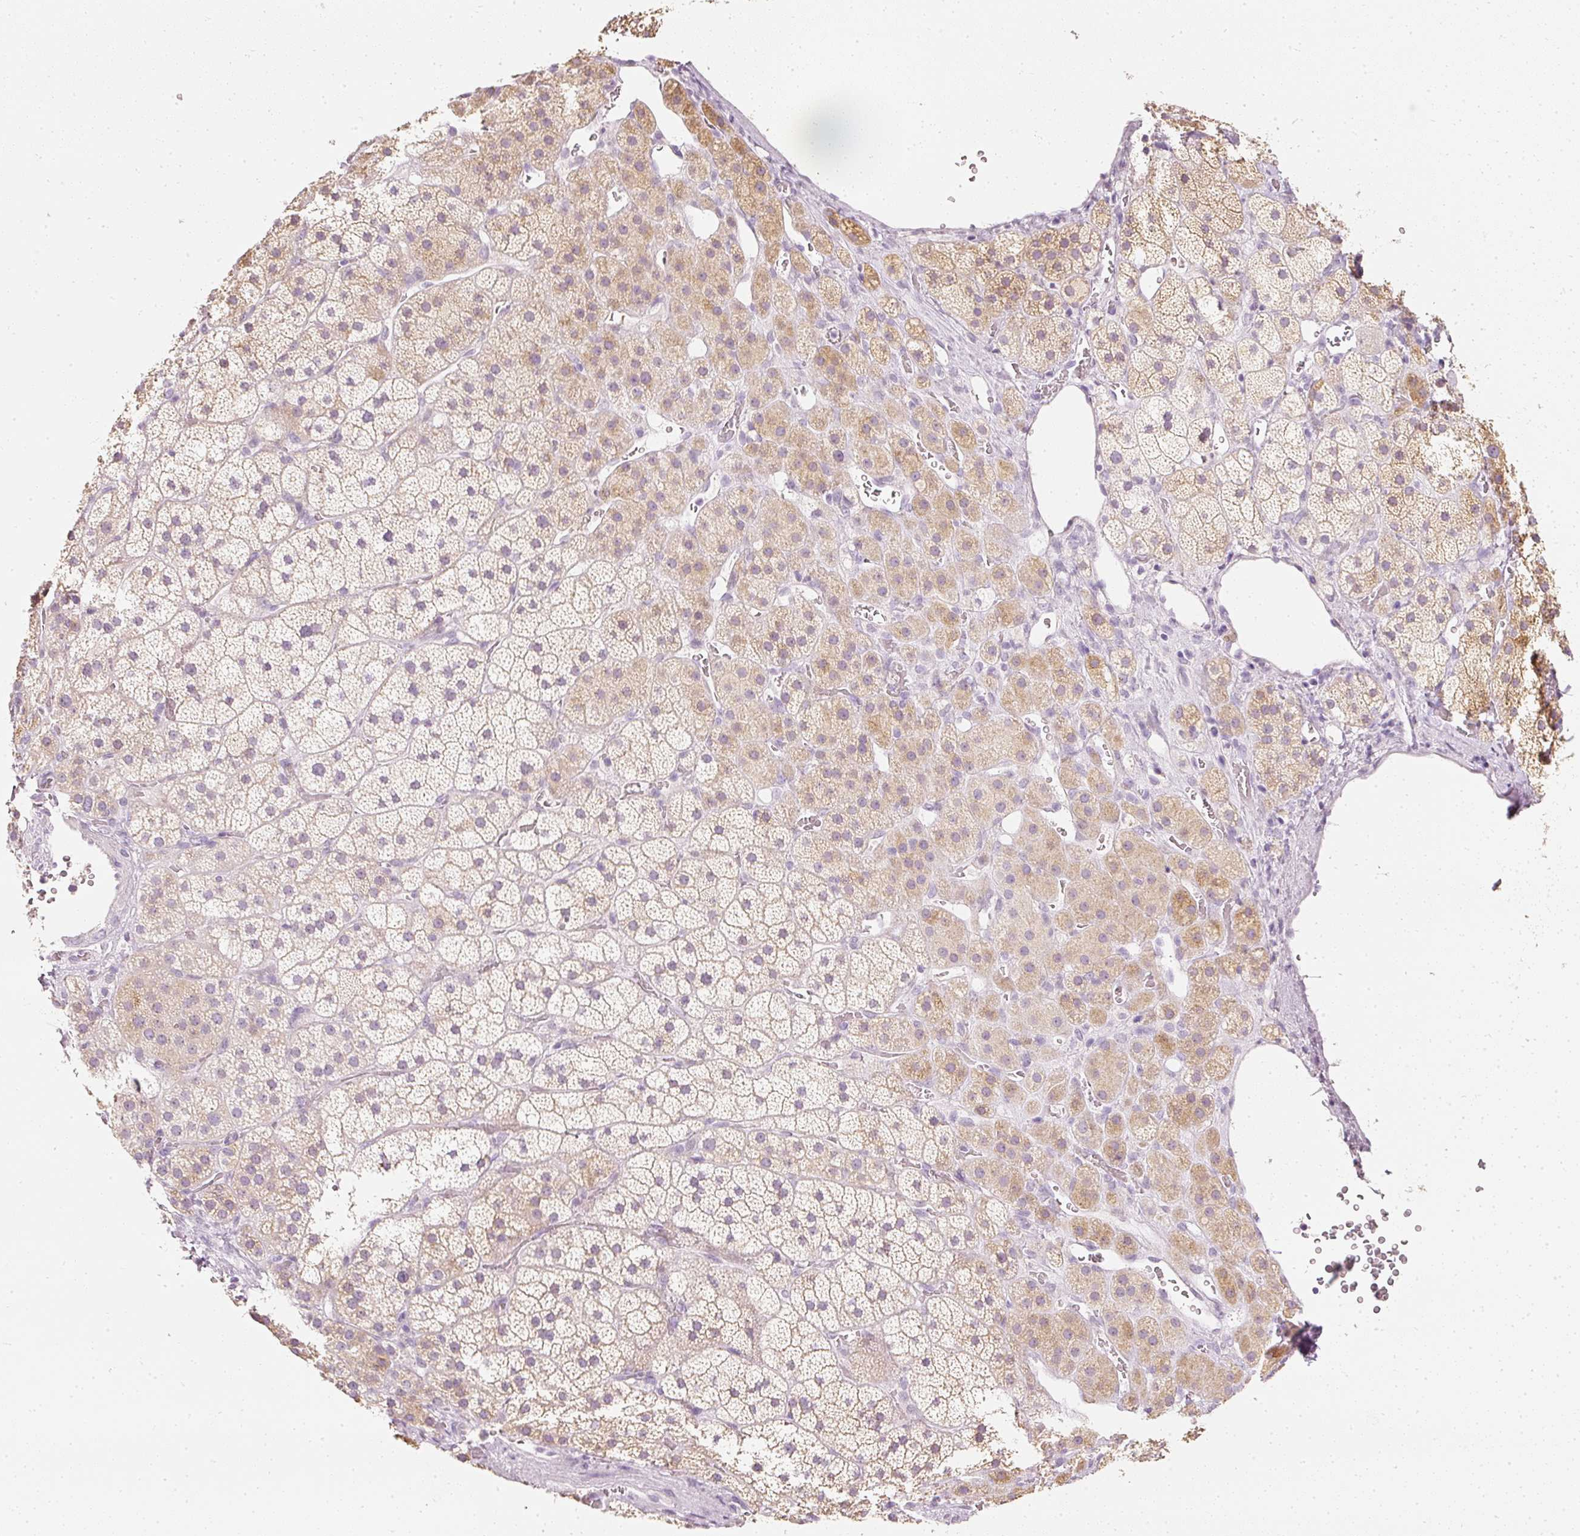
{"staining": {"intensity": "moderate", "quantity": "<25%", "location": "cytoplasmic/membranous"}, "tissue": "adrenal gland", "cell_type": "Glandular cells", "image_type": "normal", "snomed": [{"axis": "morphology", "description": "Normal tissue, NOS"}, {"axis": "topography", "description": "Adrenal gland"}], "caption": "Protein expression analysis of unremarkable human adrenal gland reveals moderate cytoplasmic/membranous expression in about <25% of glandular cells. (Brightfield microscopy of DAB IHC at high magnification).", "gene": "ELAVL3", "patient": {"sex": "male", "age": 57}}